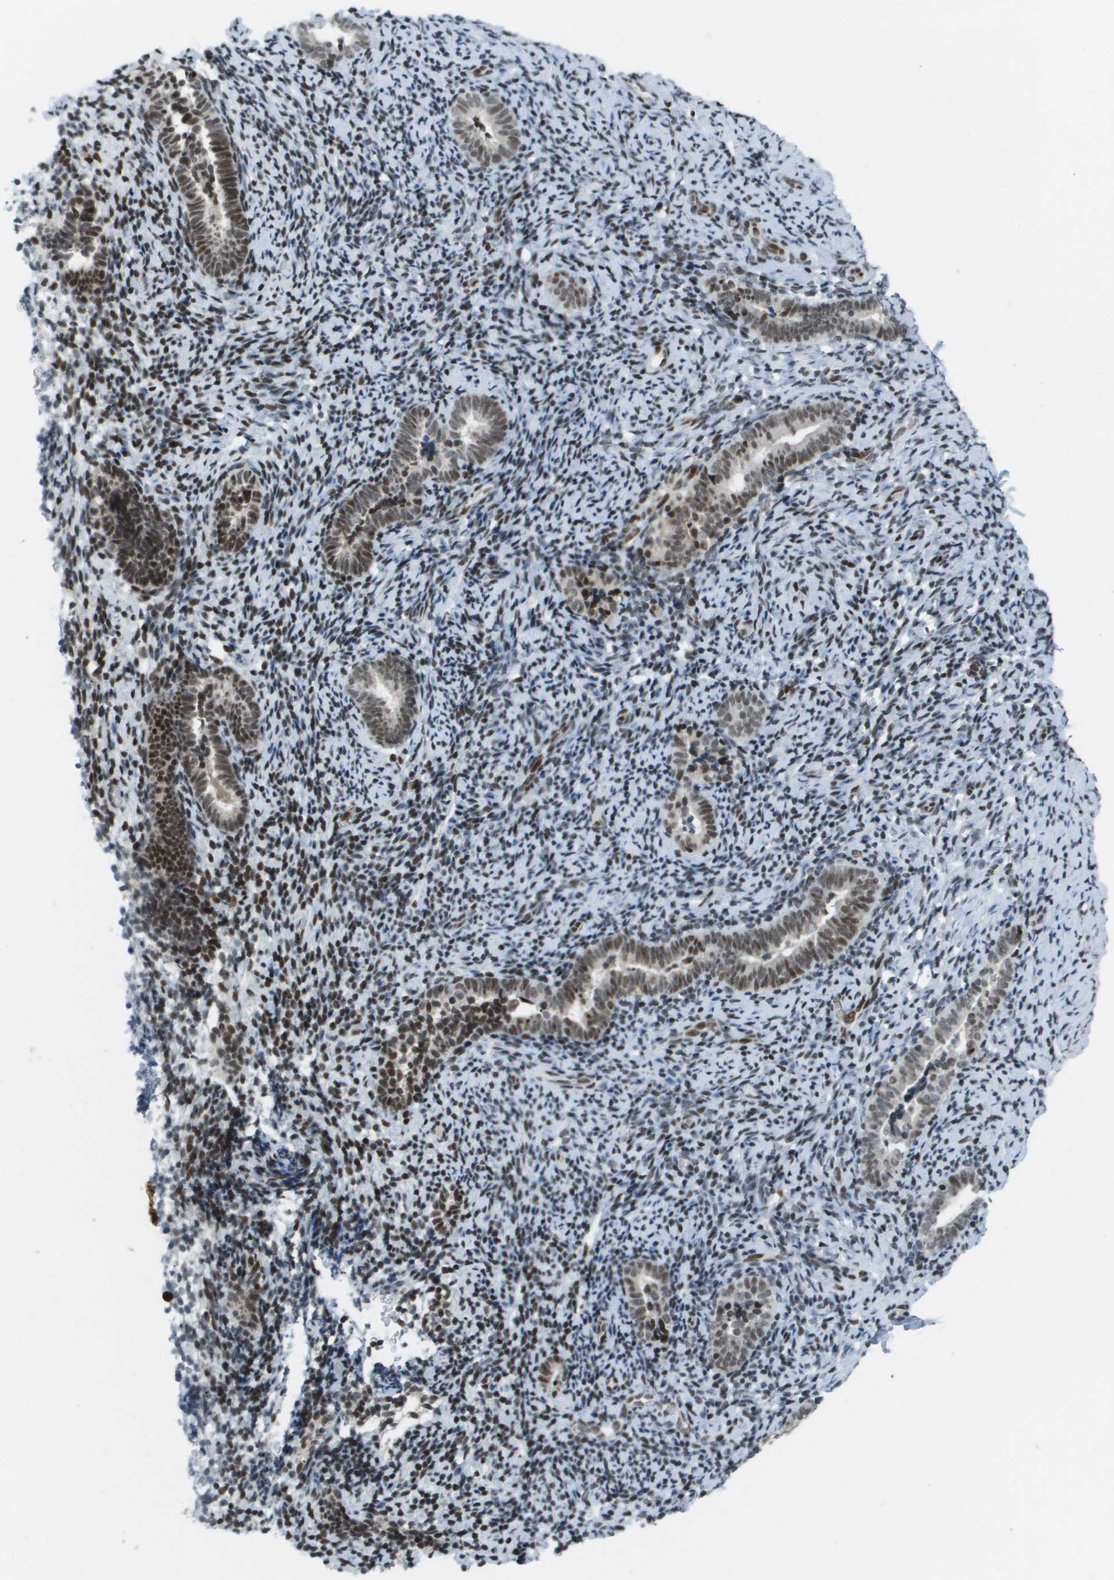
{"staining": {"intensity": "moderate", "quantity": "<25%", "location": "nuclear"}, "tissue": "endometrium", "cell_type": "Cells in endometrial stroma", "image_type": "normal", "snomed": [{"axis": "morphology", "description": "Normal tissue, NOS"}, {"axis": "topography", "description": "Endometrium"}], "caption": "Cells in endometrial stroma display moderate nuclear staining in approximately <25% of cells in benign endometrium. The staining was performed using DAB (3,3'-diaminobenzidine), with brown indicating positive protein expression. Nuclei are stained blue with hematoxylin.", "gene": "IRF7", "patient": {"sex": "female", "age": 51}}